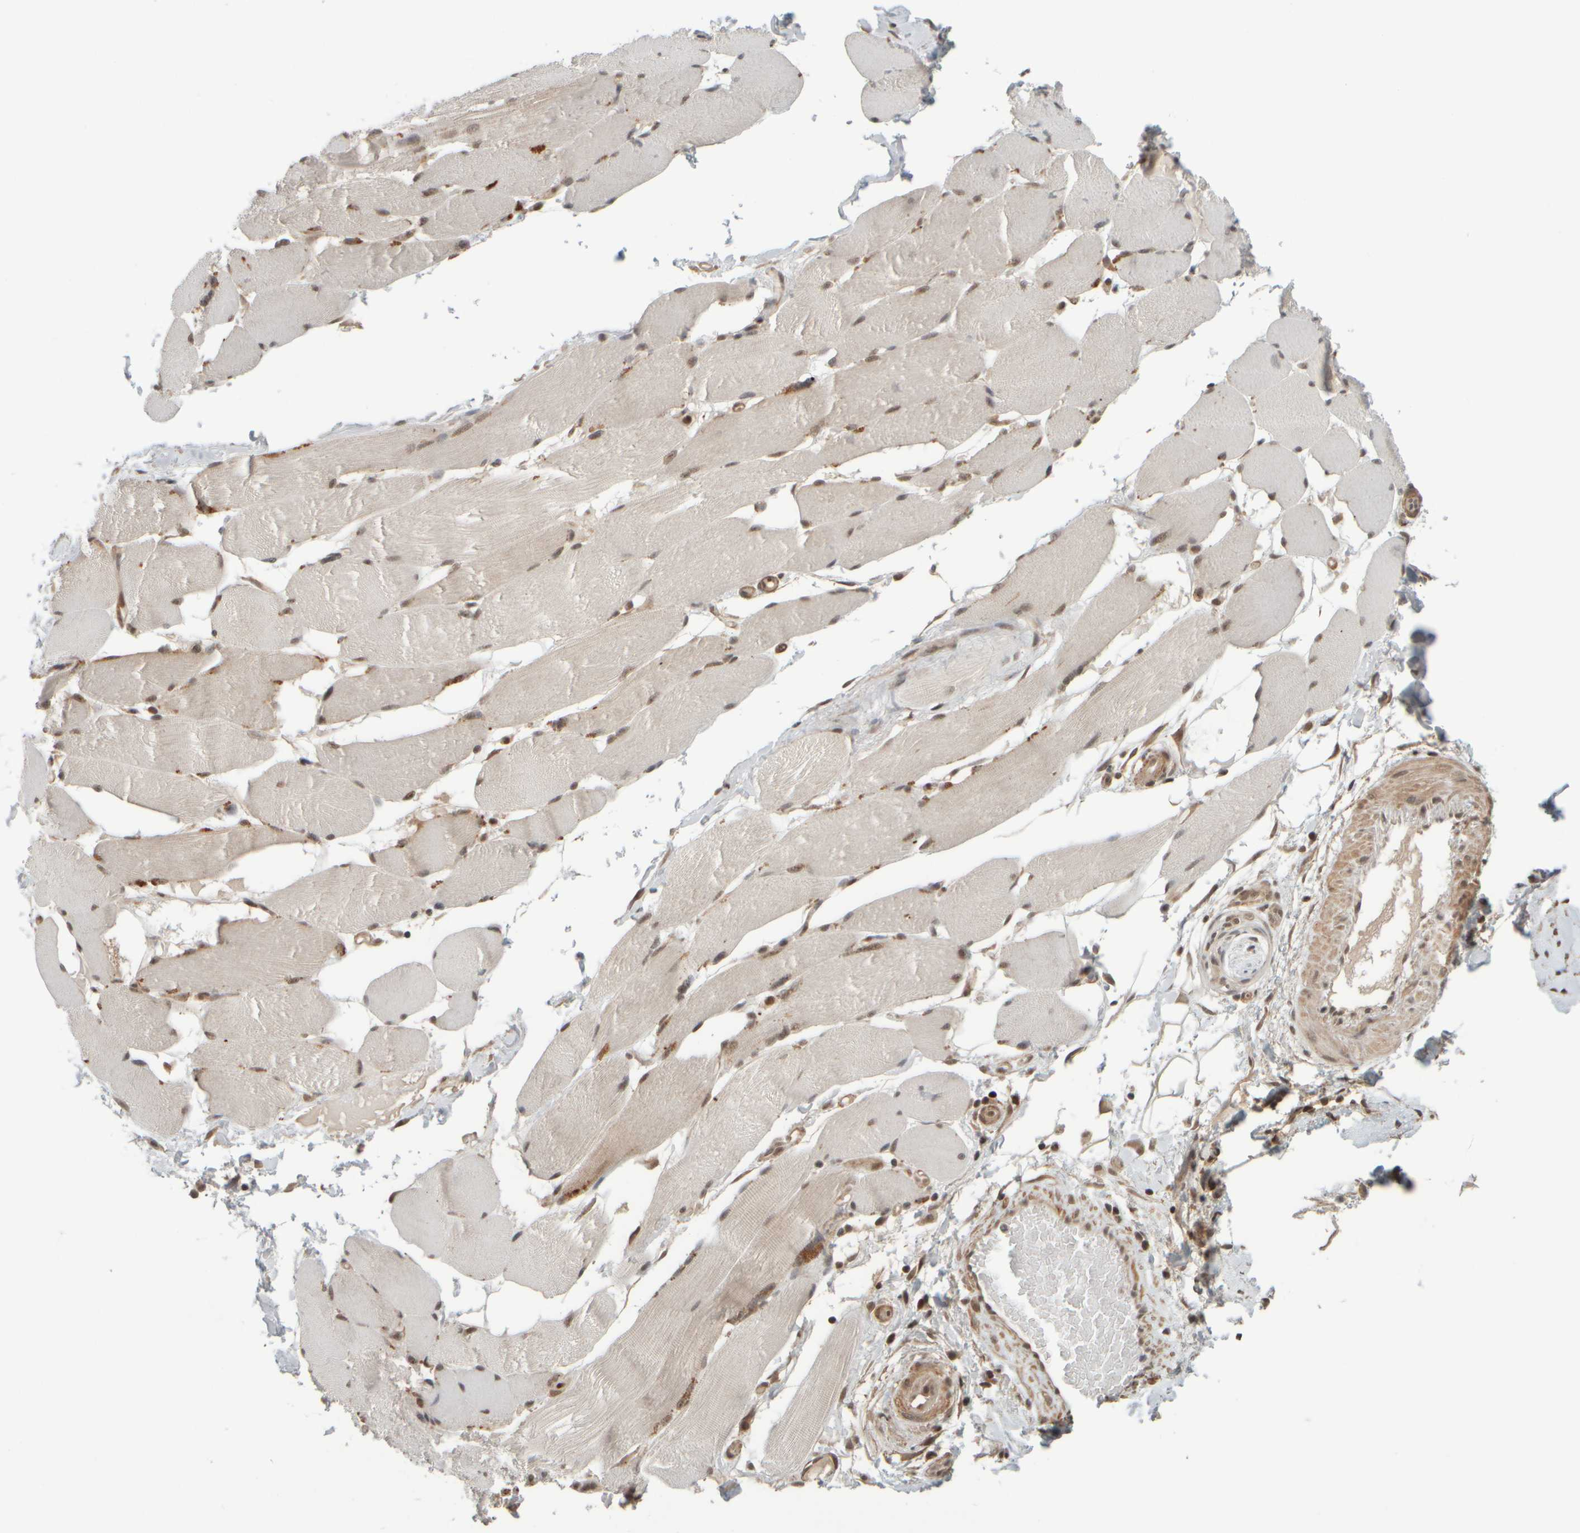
{"staining": {"intensity": "weak", "quantity": ">75%", "location": "nuclear"}, "tissue": "skeletal muscle", "cell_type": "Myocytes", "image_type": "normal", "snomed": [{"axis": "morphology", "description": "Normal tissue, NOS"}, {"axis": "topography", "description": "Skin"}, {"axis": "topography", "description": "Skeletal muscle"}], "caption": "Immunohistochemical staining of unremarkable skeletal muscle exhibits low levels of weak nuclear staining in approximately >75% of myocytes. Immunohistochemistry (ihc) stains the protein of interest in brown and the nuclei are stained blue.", "gene": "SYNRG", "patient": {"sex": "male", "age": 83}}